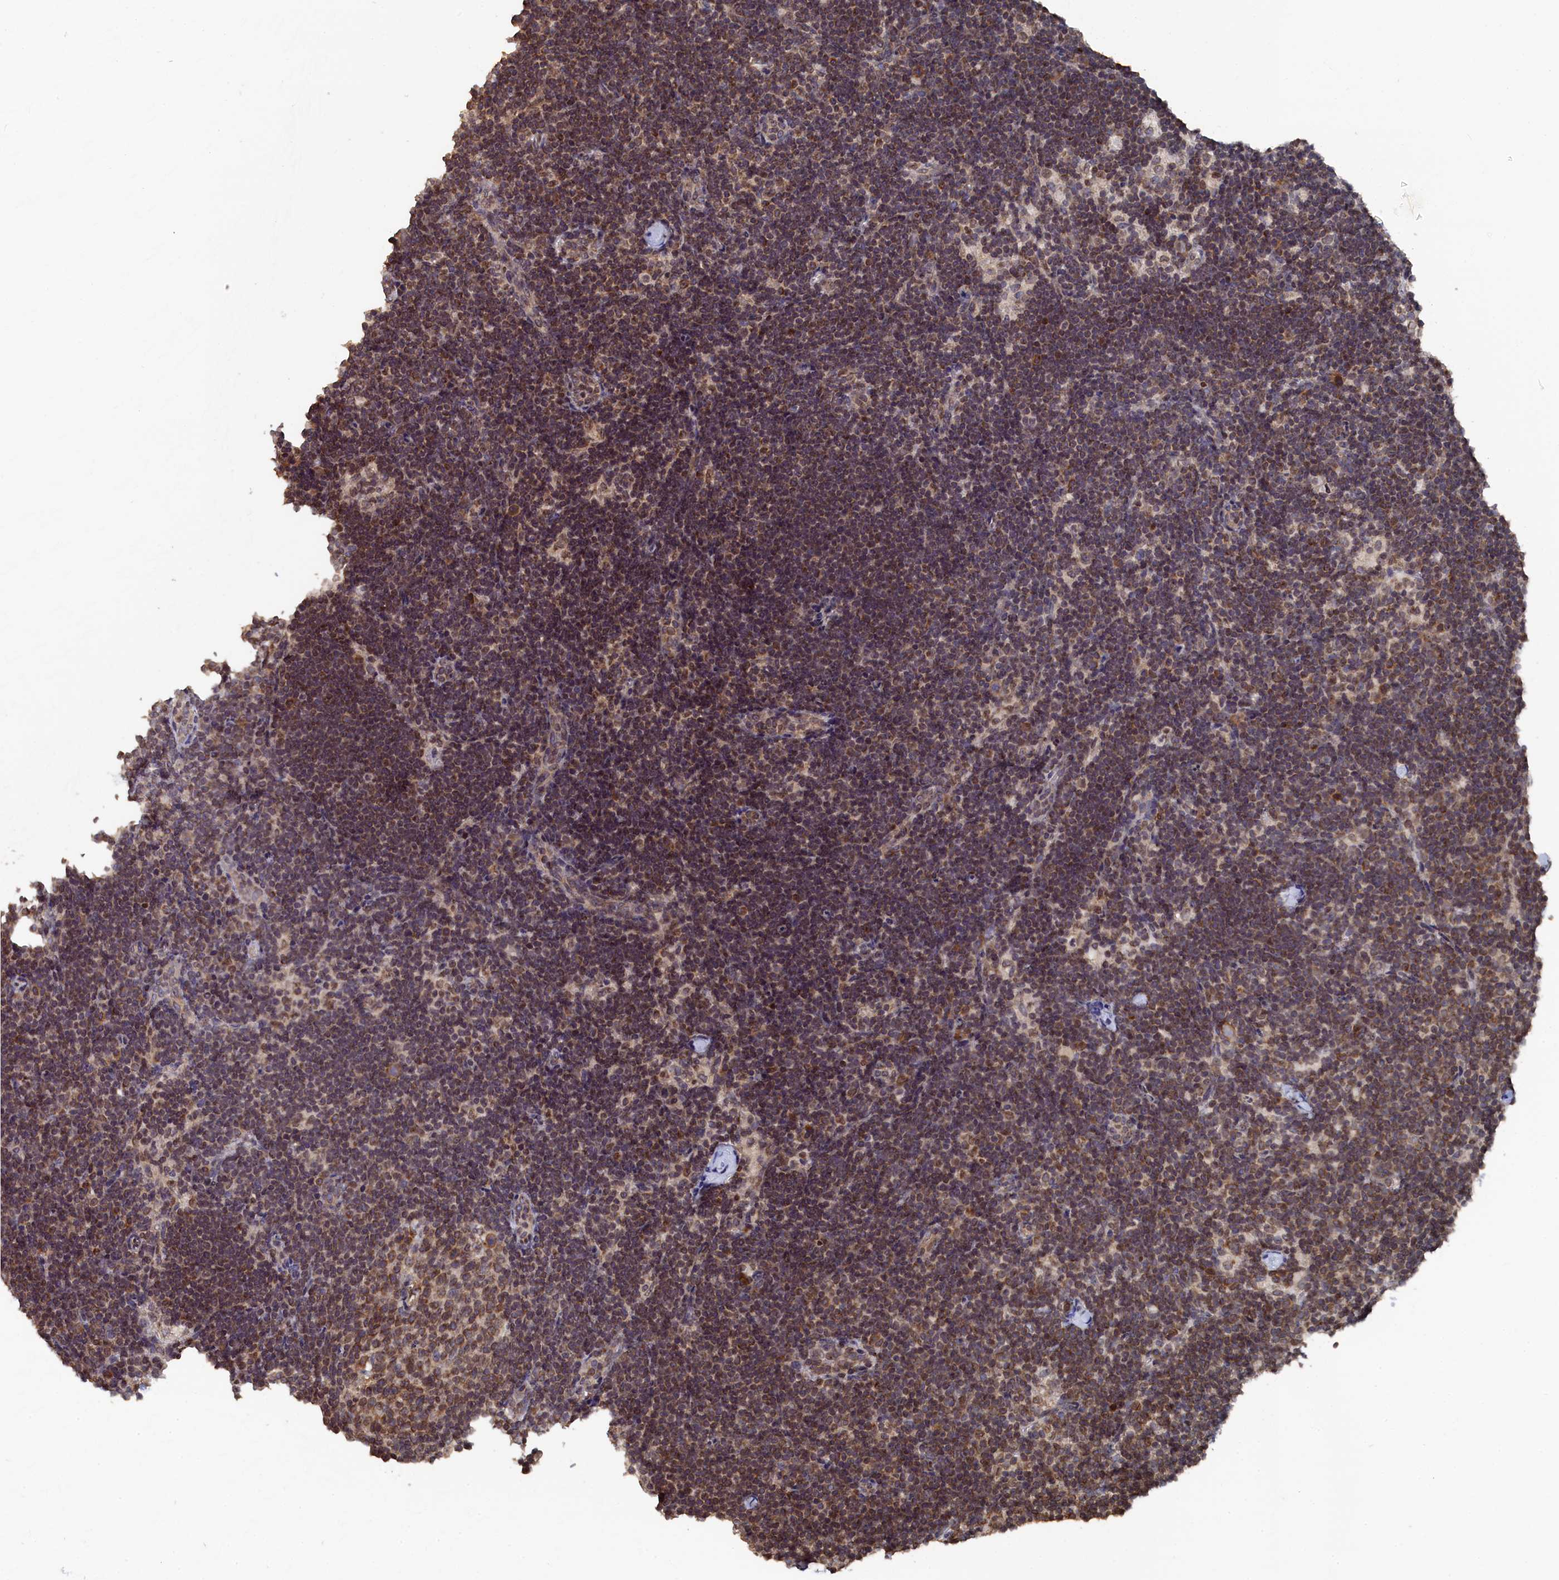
{"staining": {"intensity": "moderate", "quantity": ">75%", "location": "cytoplasmic/membranous,nuclear"}, "tissue": "lymph node", "cell_type": "Germinal center cells", "image_type": "normal", "snomed": [{"axis": "morphology", "description": "Normal tissue, NOS"}, {"axis": "topography", "description": "Lymph node"}], "caption": "Lymph node stained for a protein demonstrates moderate cytoplasmic/membranous,nuclear positivity in germinal center cells. Nuclei are stained in blue.", "gene": "ANKEF1", "patient": {"sex": "female", "age": 22}}